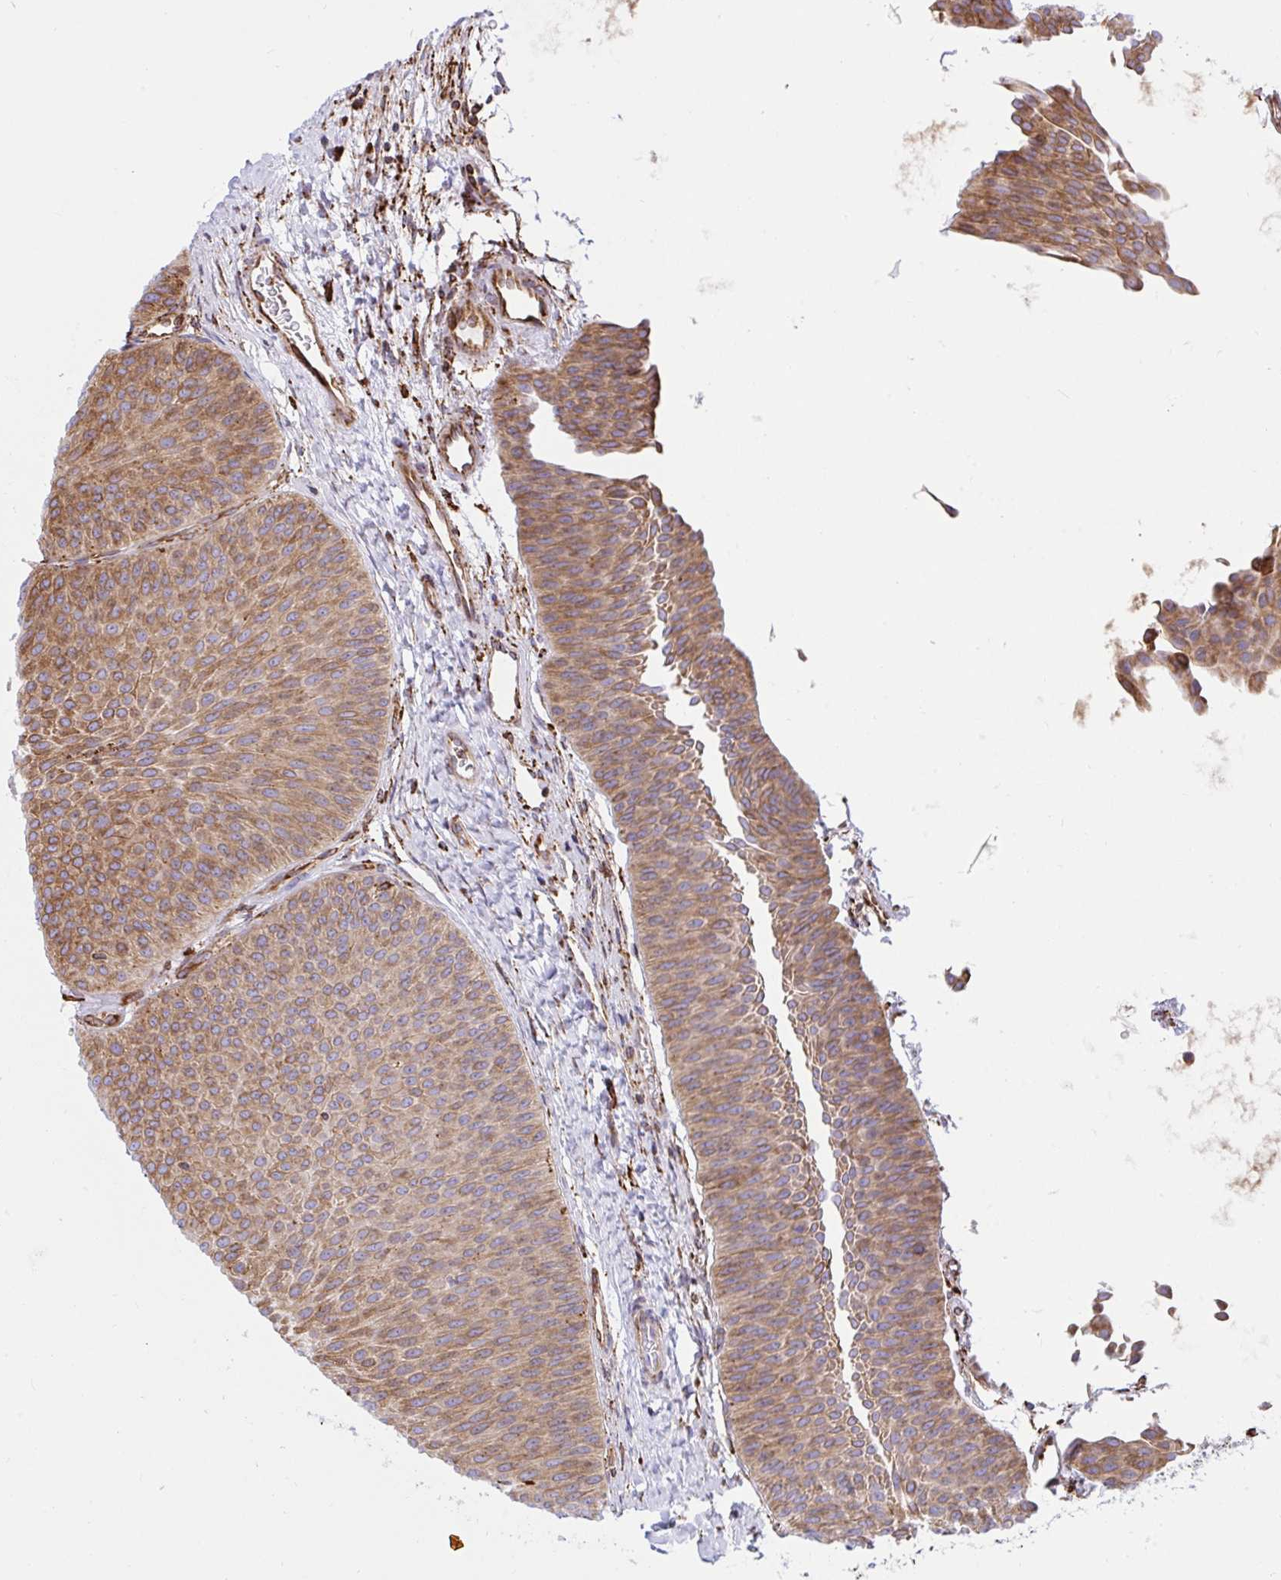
{"staining": {"intensity": "moderate", "quantity": ">75%", "location": "cytoplasmic/membranous"}, "tissue": "urothelial cancer", "cell_type": "Tumor cells", "image_type": "cancer", "snomed": [{"axis": "morphology", "description": "Urothelial carcinoma, Low grade"}, {"axis": "topography", "description": "Urinary bladder"}], "caption": "Urothelial carcinoma (low-grade) stained with a protein marker demonstrates moderate staining in tumor cells.", "gene": "CLGN", "patient": {"sex": "female", "age": 60}}